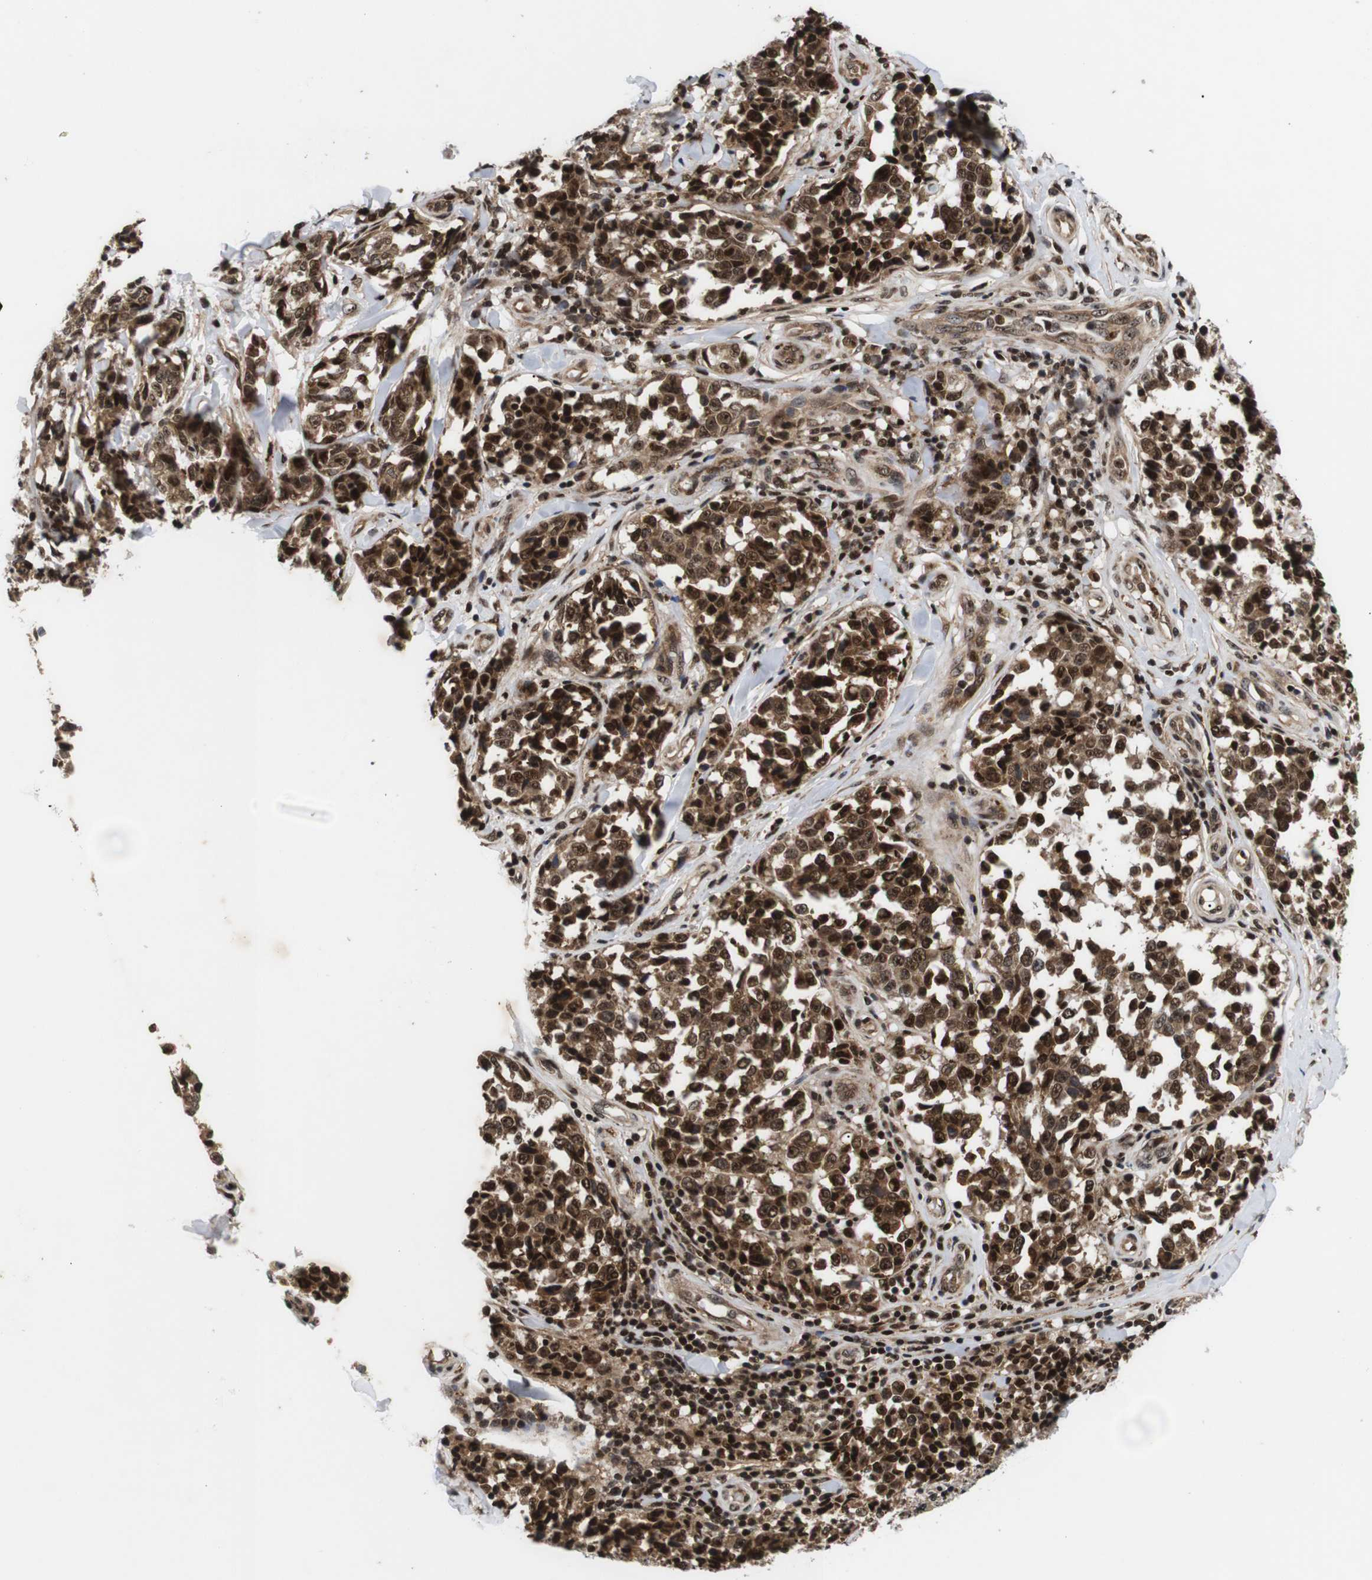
{"staining": {"intensity": "strong", "quantity": ">75%", "location": "cytoplasmic/membranous,nuclear"}, "tissue": "melanoma", "cell_type": "Tumor cells", "image_type": "cancer", "snomed": [{"axis": "morphology", "description": "Malignant melanoma, NOS"}, {"axis": "topography", "description": "Skin"}], "caption": "This histopathology image displays IHC staining of human malignant melanoma, with high strong cytoplasmic/membranous and nuclear expression in about >75% of tumor cells.", "gene": "KIF23", "patient": {"sex": "female", "age": 64}}